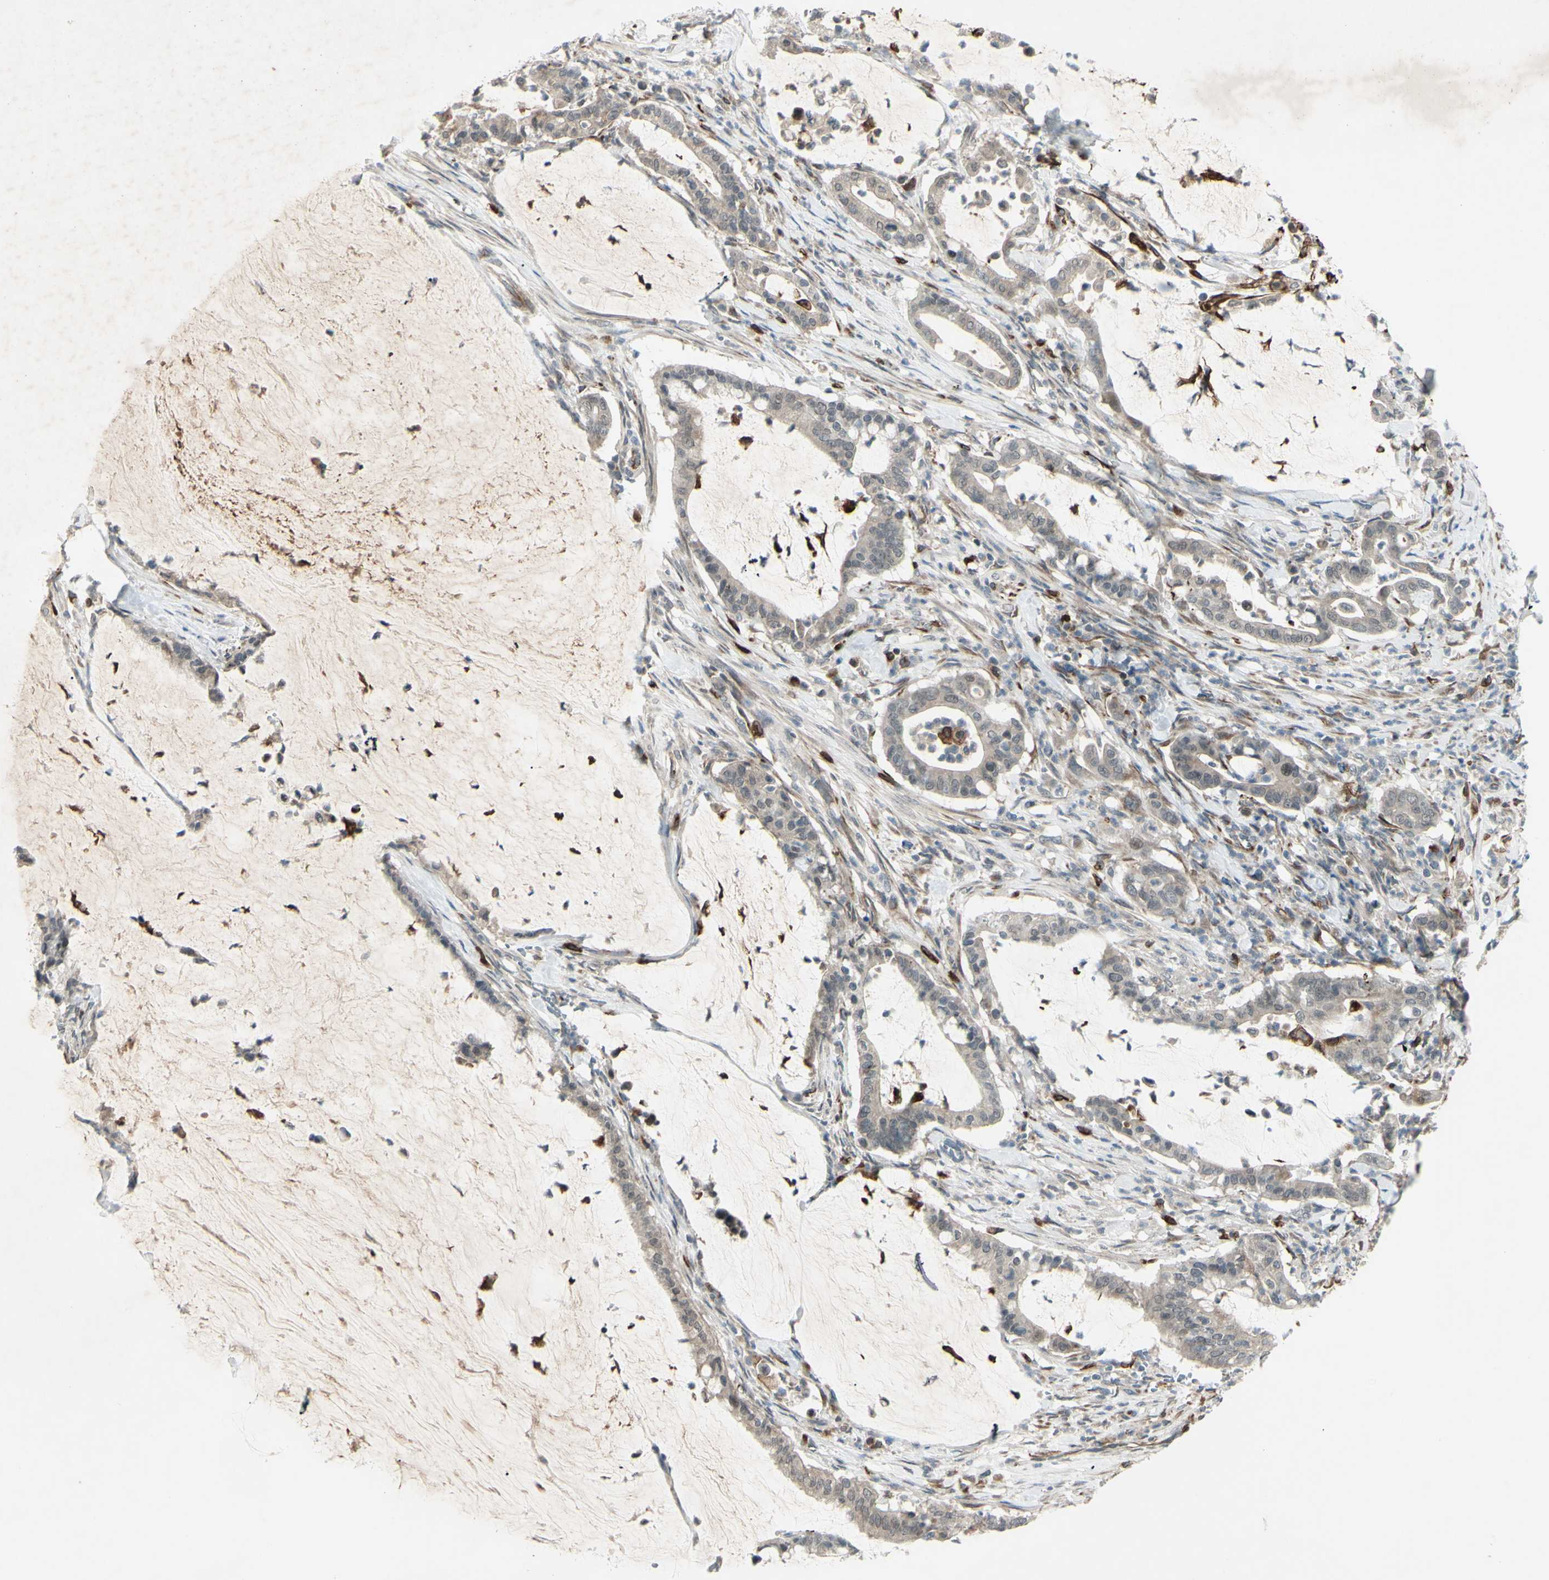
{"staining": {"intensity": "negative", "quantity": "none", "location": "none"}, "tissue": "pancreatic cancer", "cell_type": "Tumor cells", "image_type": "cancer", "snomed": [{"axis": "morphology", "description": "Adenocarcinoma, NOS"}, {"axis": "topography", "description": "Pancreas"}], "caption": "Tumor cells are negative for brown protein staining in adenocarcinoma (pancreatic). Brightfield microscopy of IHC stained with DAB (3,3'-diaminobenzidine) (brown) and hematoxylin (blue), captured at high magnification.", "gene": "FGFR2", "patient": {"sex": "male", "age": 41}}